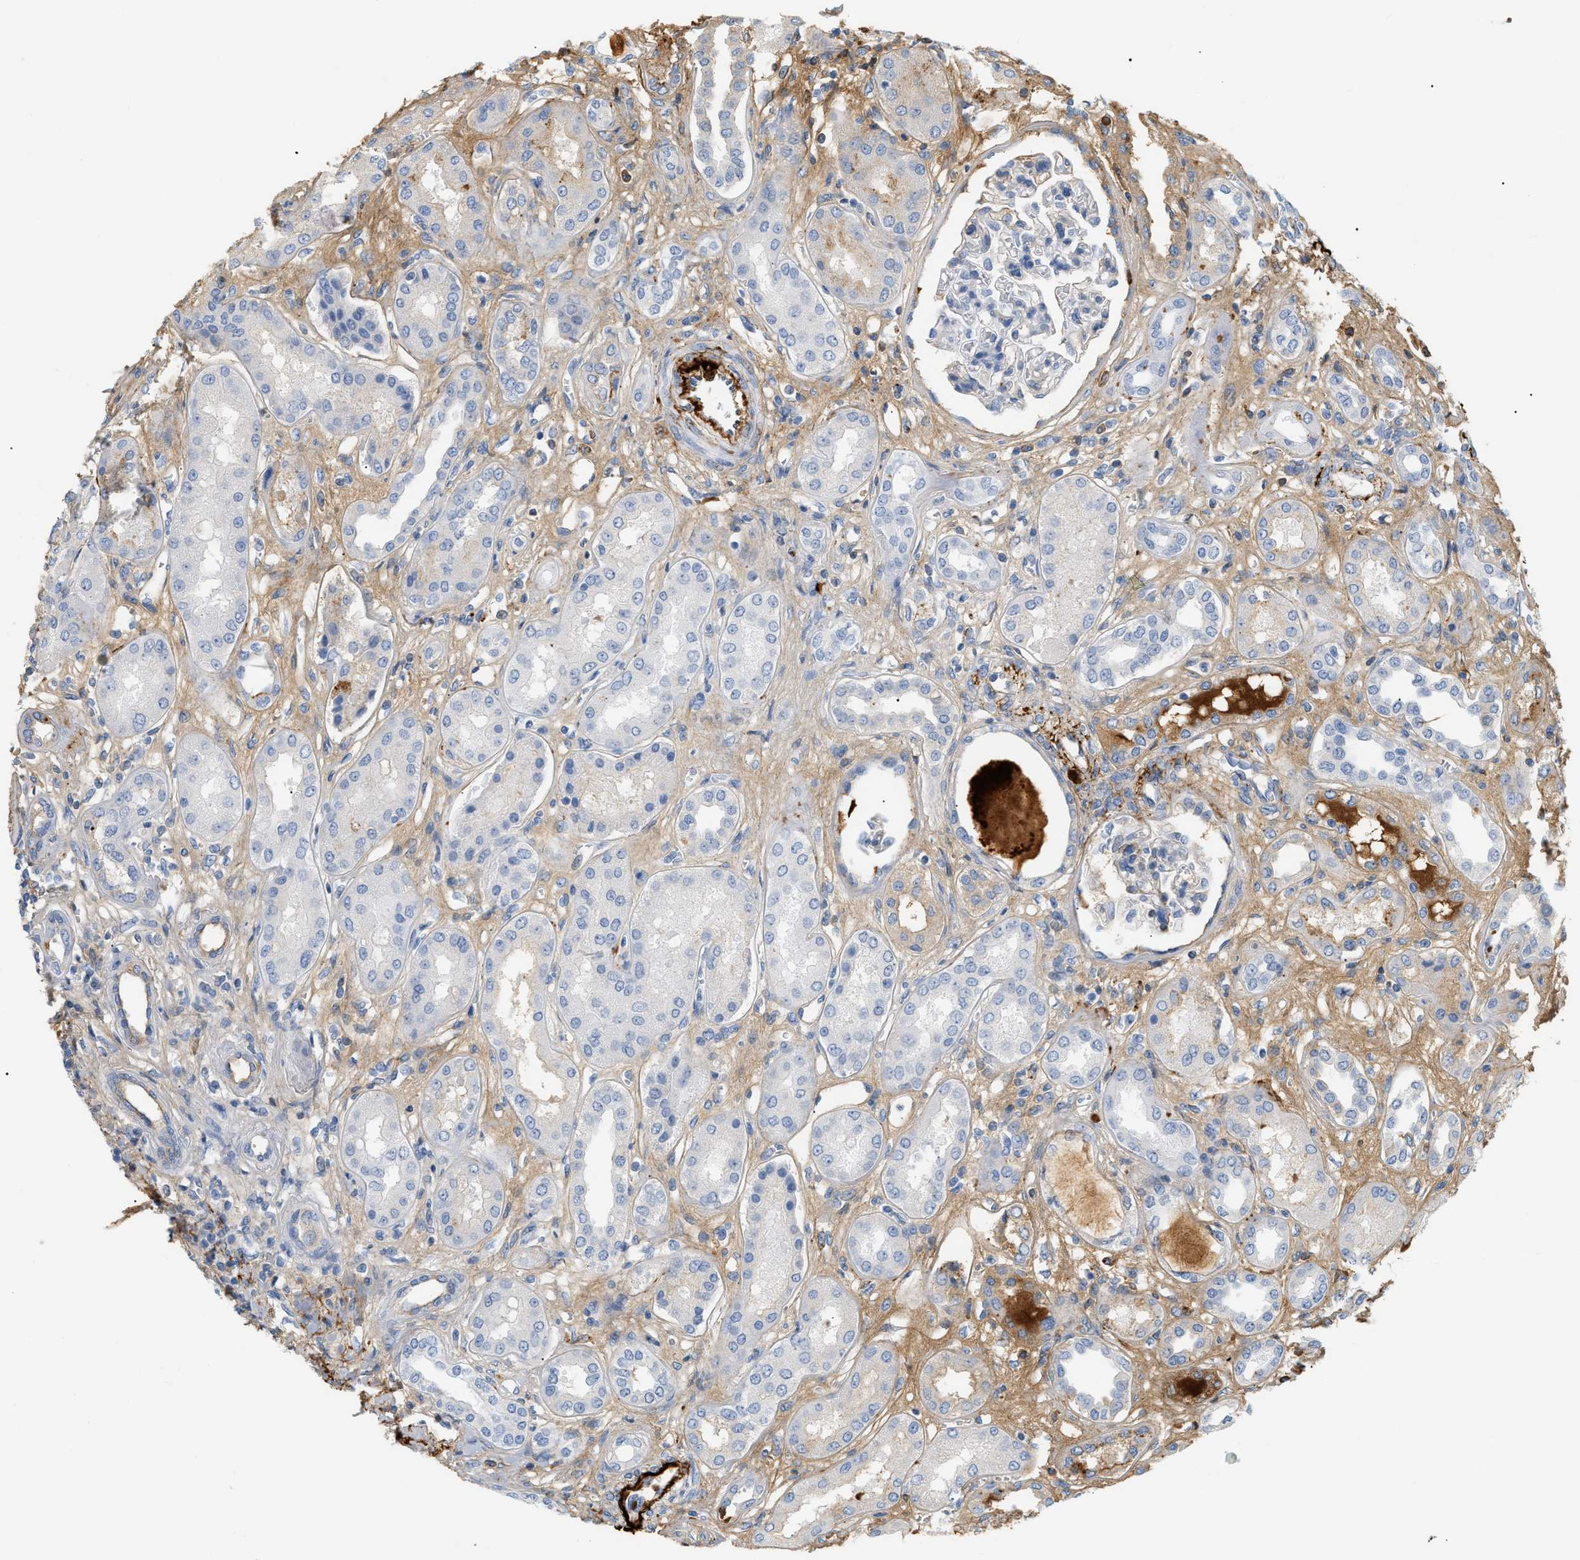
{"staining": {"intensity": "weak", "quantity": "<25%", "location": "cytoplasmic/membranous"}, "tissue": "kidney", "cell_type": "Cells in glomeruli", "image_type": "normal", "snomed": [{"axis": "morphology", "description": "Normal tissue, NOS"}, {"axis": "topography", "description": "Kidney"}], "caption": "Immunohistochemistry (IHC) of normal human kidney displays no positivity in cells in glomeruli. The staining is performed using DAB (3,3'-diaminobenzidine) brown chromogen with nuclei counter-stained in using hematoxylin.", "gene": "CFH", "patient": {"sex": "male", "age": 59}}